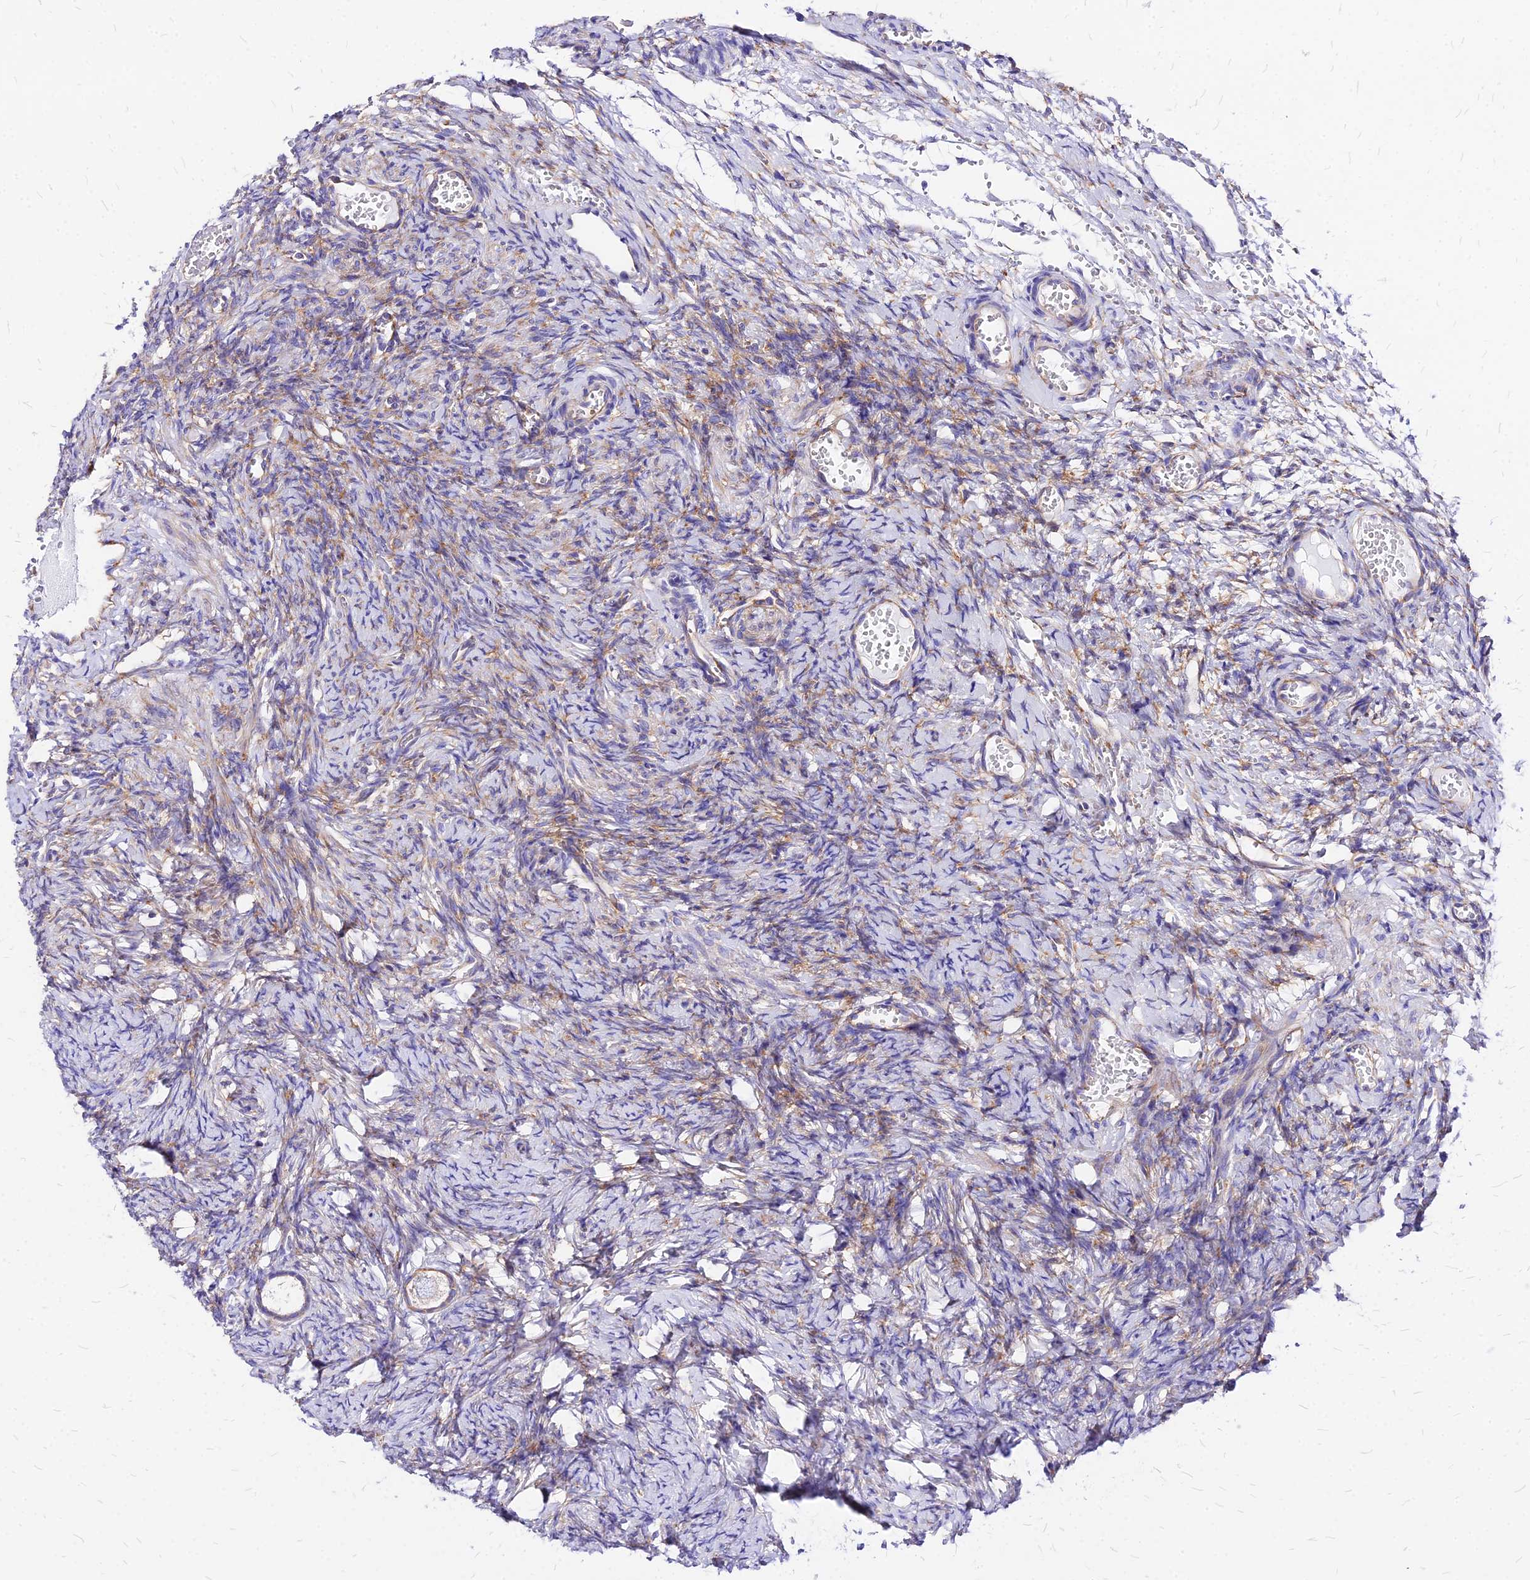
{"staining": {"intensity": "weak", "quantity": "<25%", "location": "cytoplasmic/membranous"}, "tissue": "ovary", "cell_type": "Follicle cells", "image_type": "normal", "snomed": [{"axis": "morphology", "description": "Adenocarcinoma, NOS"}, {"axis": "topography", "description": "Endometrium"}], "caption": "Immunohistochemical staining of unremarkable human ovary demonstrates no significant staining in follicle cells. (DAB (3,3'-diaminobenzidine) immunohistochemistry with hematoxylin counter stain).", "gene": "RPL19", "patient": {"sex": "female", "age": 32}}